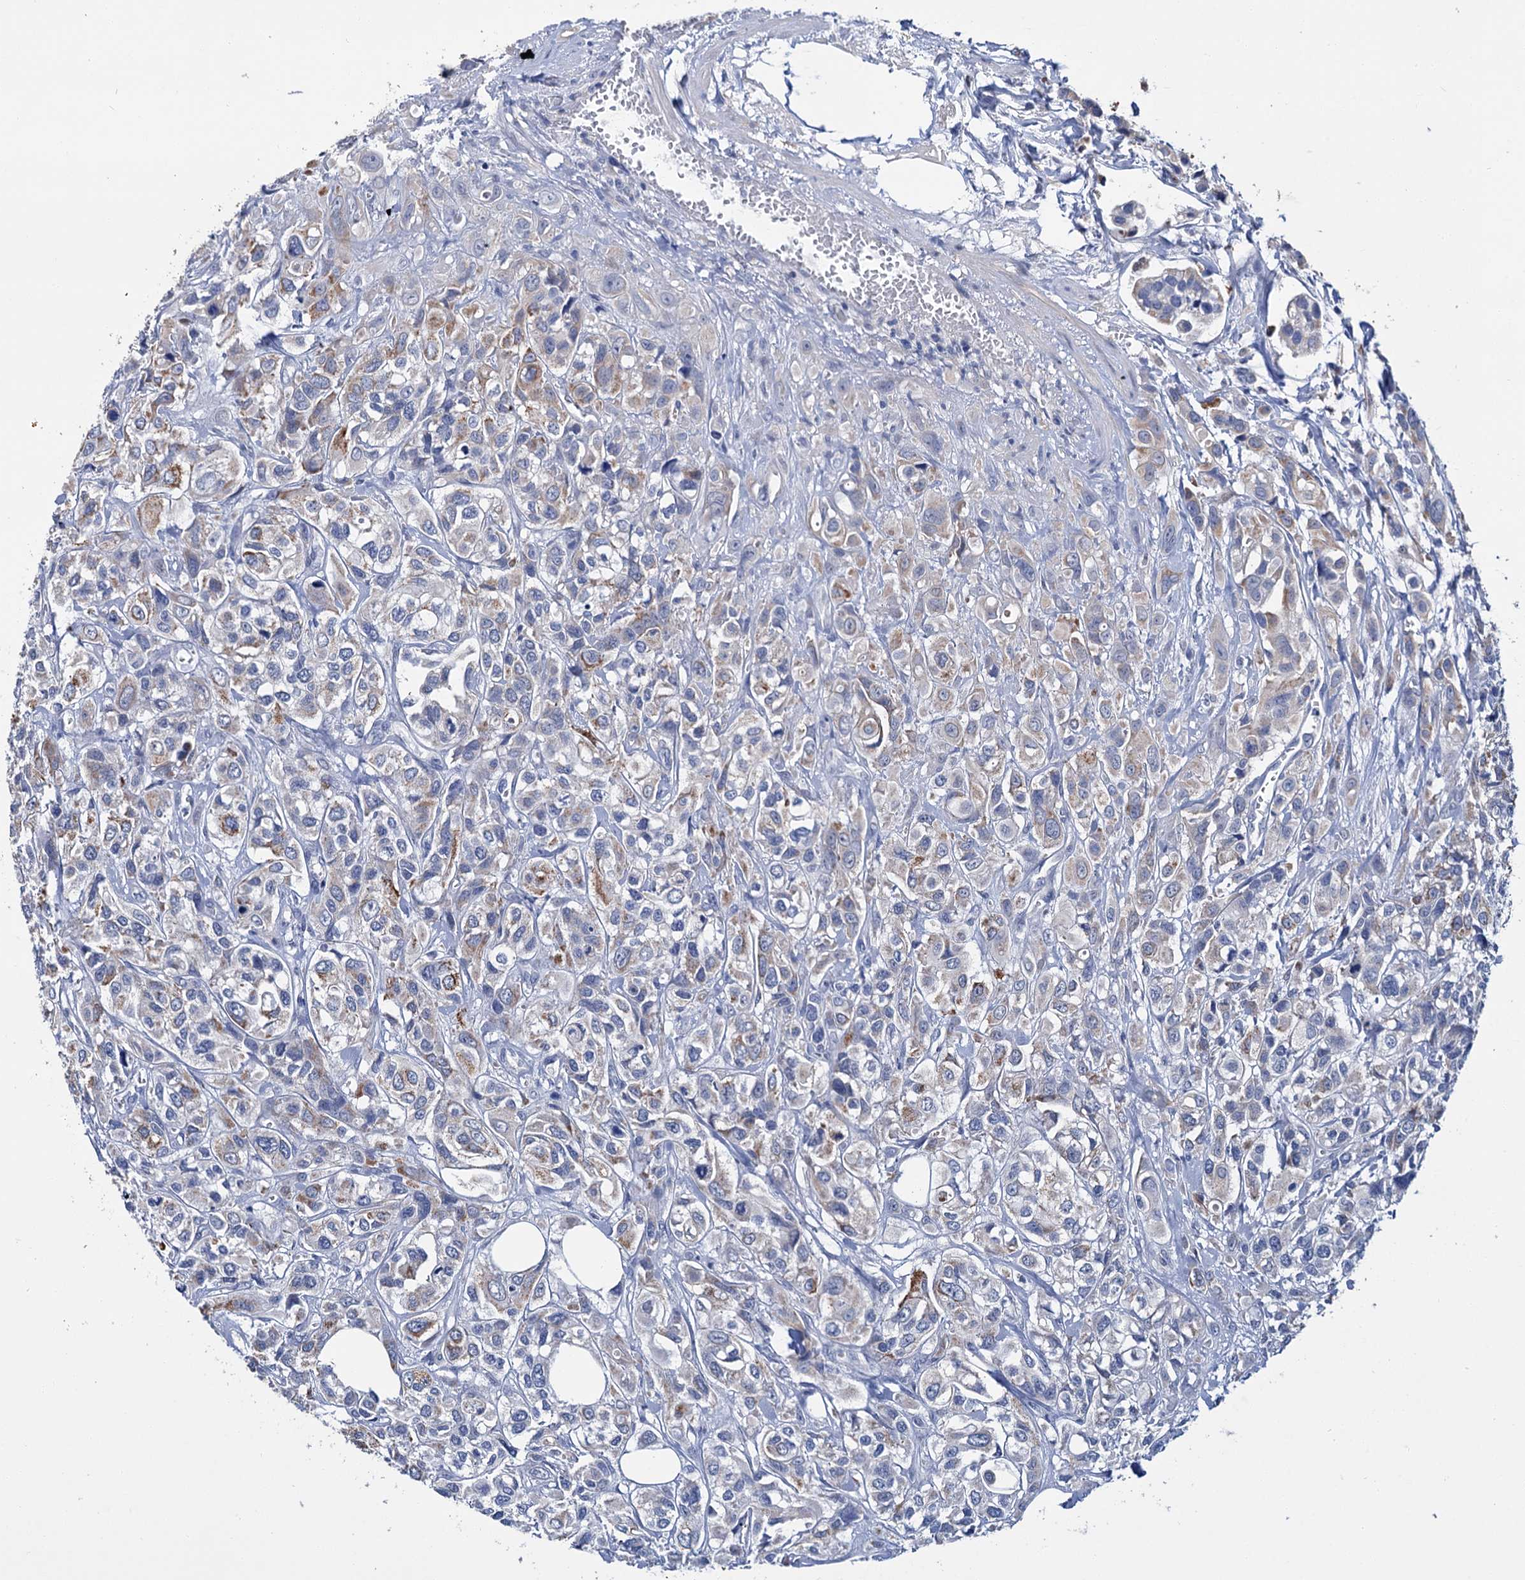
{"staining": {"intensity": "moderate", "quantity": "<25%", "location": "cytoplasmic/membranous"}, "tissue": "urothelial cancer", "cell_type": "Tumor cells", "image_type": "cancer", "snomed": [{"axis": "morphology", "description": "Urothelial carcinoma, High grade"}, {"axis": "topography", "description": "Urinary bladder"}], "caption": "Immunohistochemistry of human urothelial cancer demonstrates low levels of moderate cytoplasmic/membranous staining in approximately <25% of tumor cells. (Stains: DAB in brown, nuclei in blue, Microscopy: brightfield microscopy at high magnification).", "gene": "LYZL4", "patient": {"sex": "male", "age": 67}}